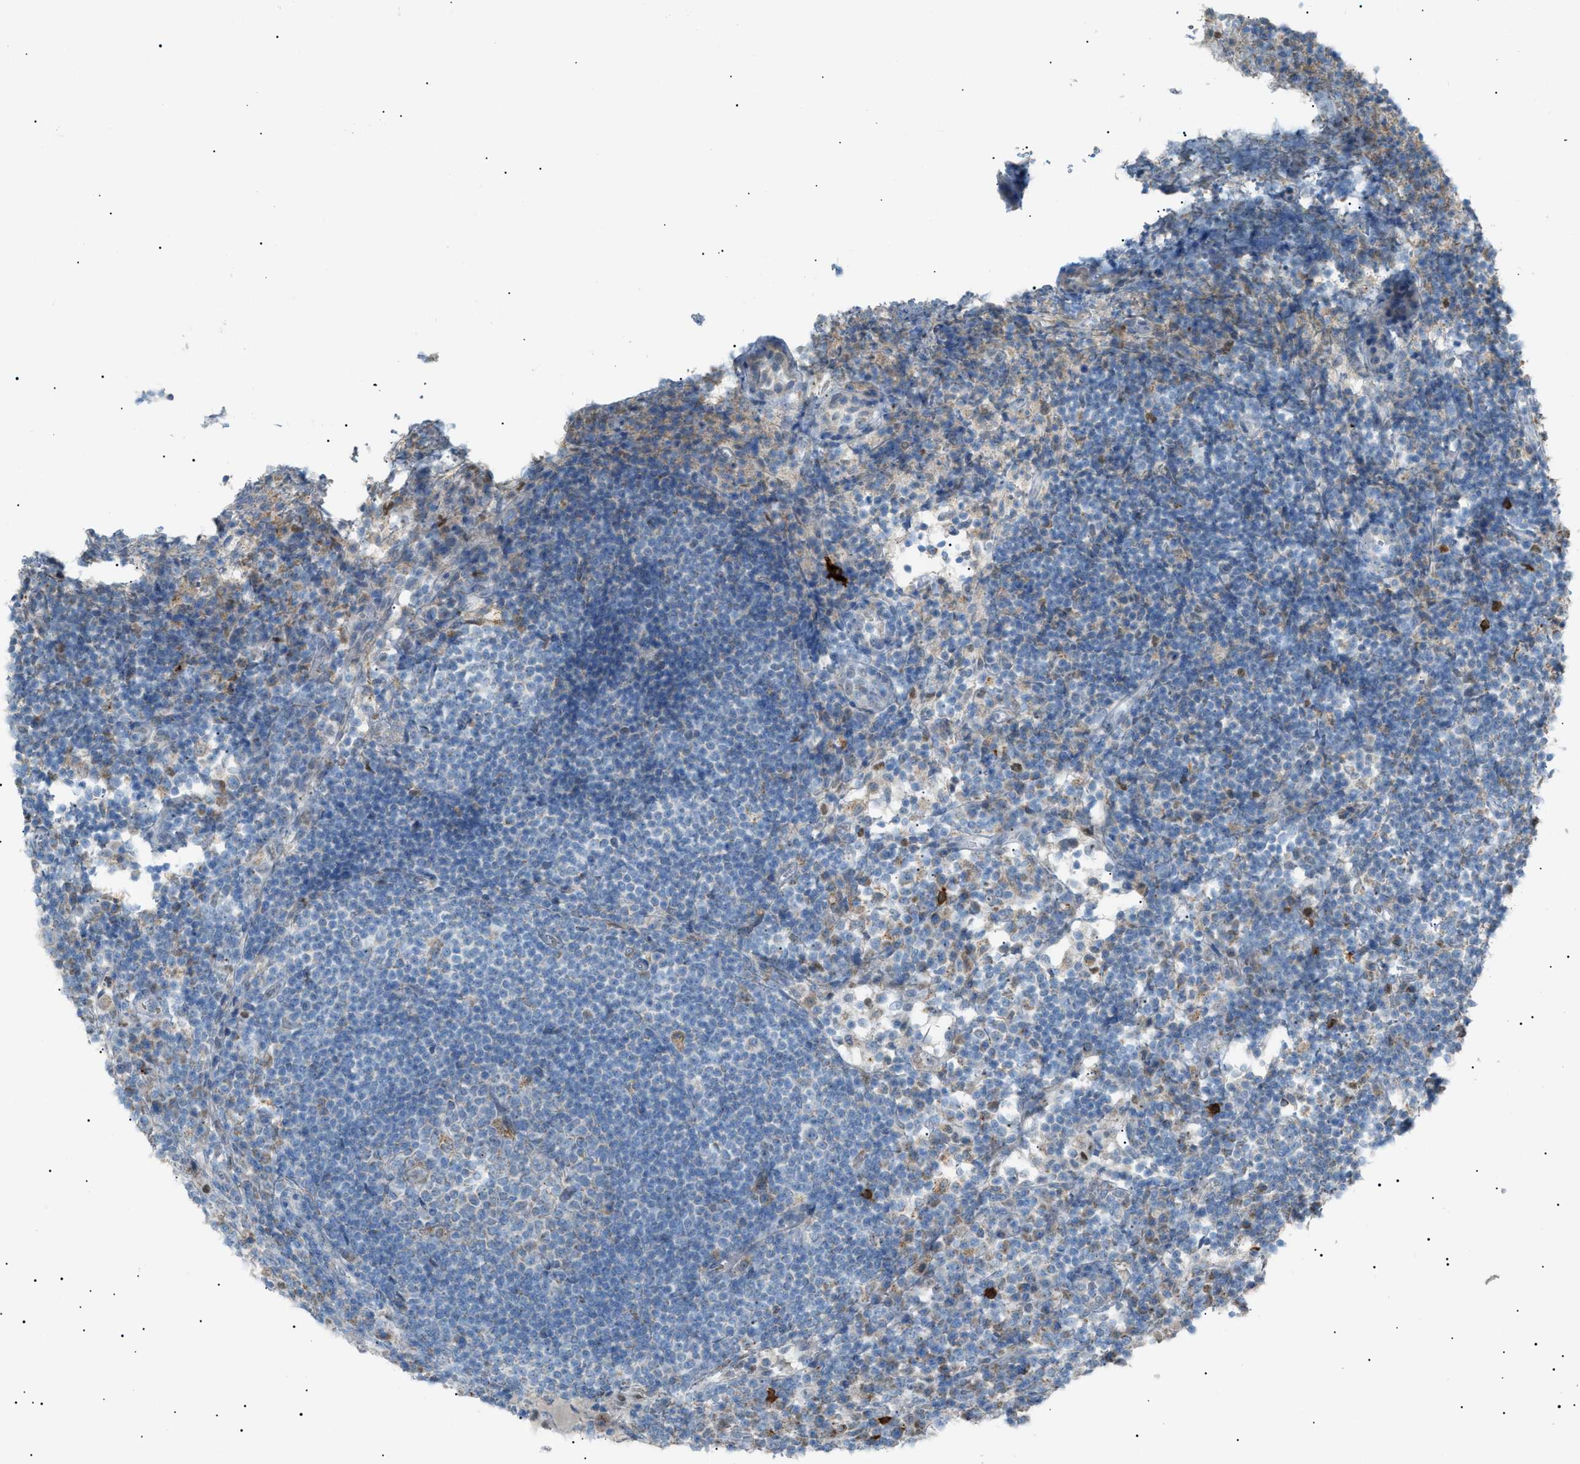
{"staining": {"intensity": "weak", "quantity": "<25%", "location": "cytoplasmic/membranous"}, "tissue": "lymph node", "cell_type": "Germinal center cells", "image_type": "normal", "snomed": [{"axis": "morphology", "description": "Normal tissue, NOS"}, {"axis": "topography", "description": "Lymph node"}], "caption": "The histopathology image reveals no significant positivity in germinal center cells of lymph node. The staining is performed using DAB brown chromogen with nuclei counter-stained in using hematoxylin.", "gene": "ZNF516", "patient": {"sex": "female", "age": 53}}